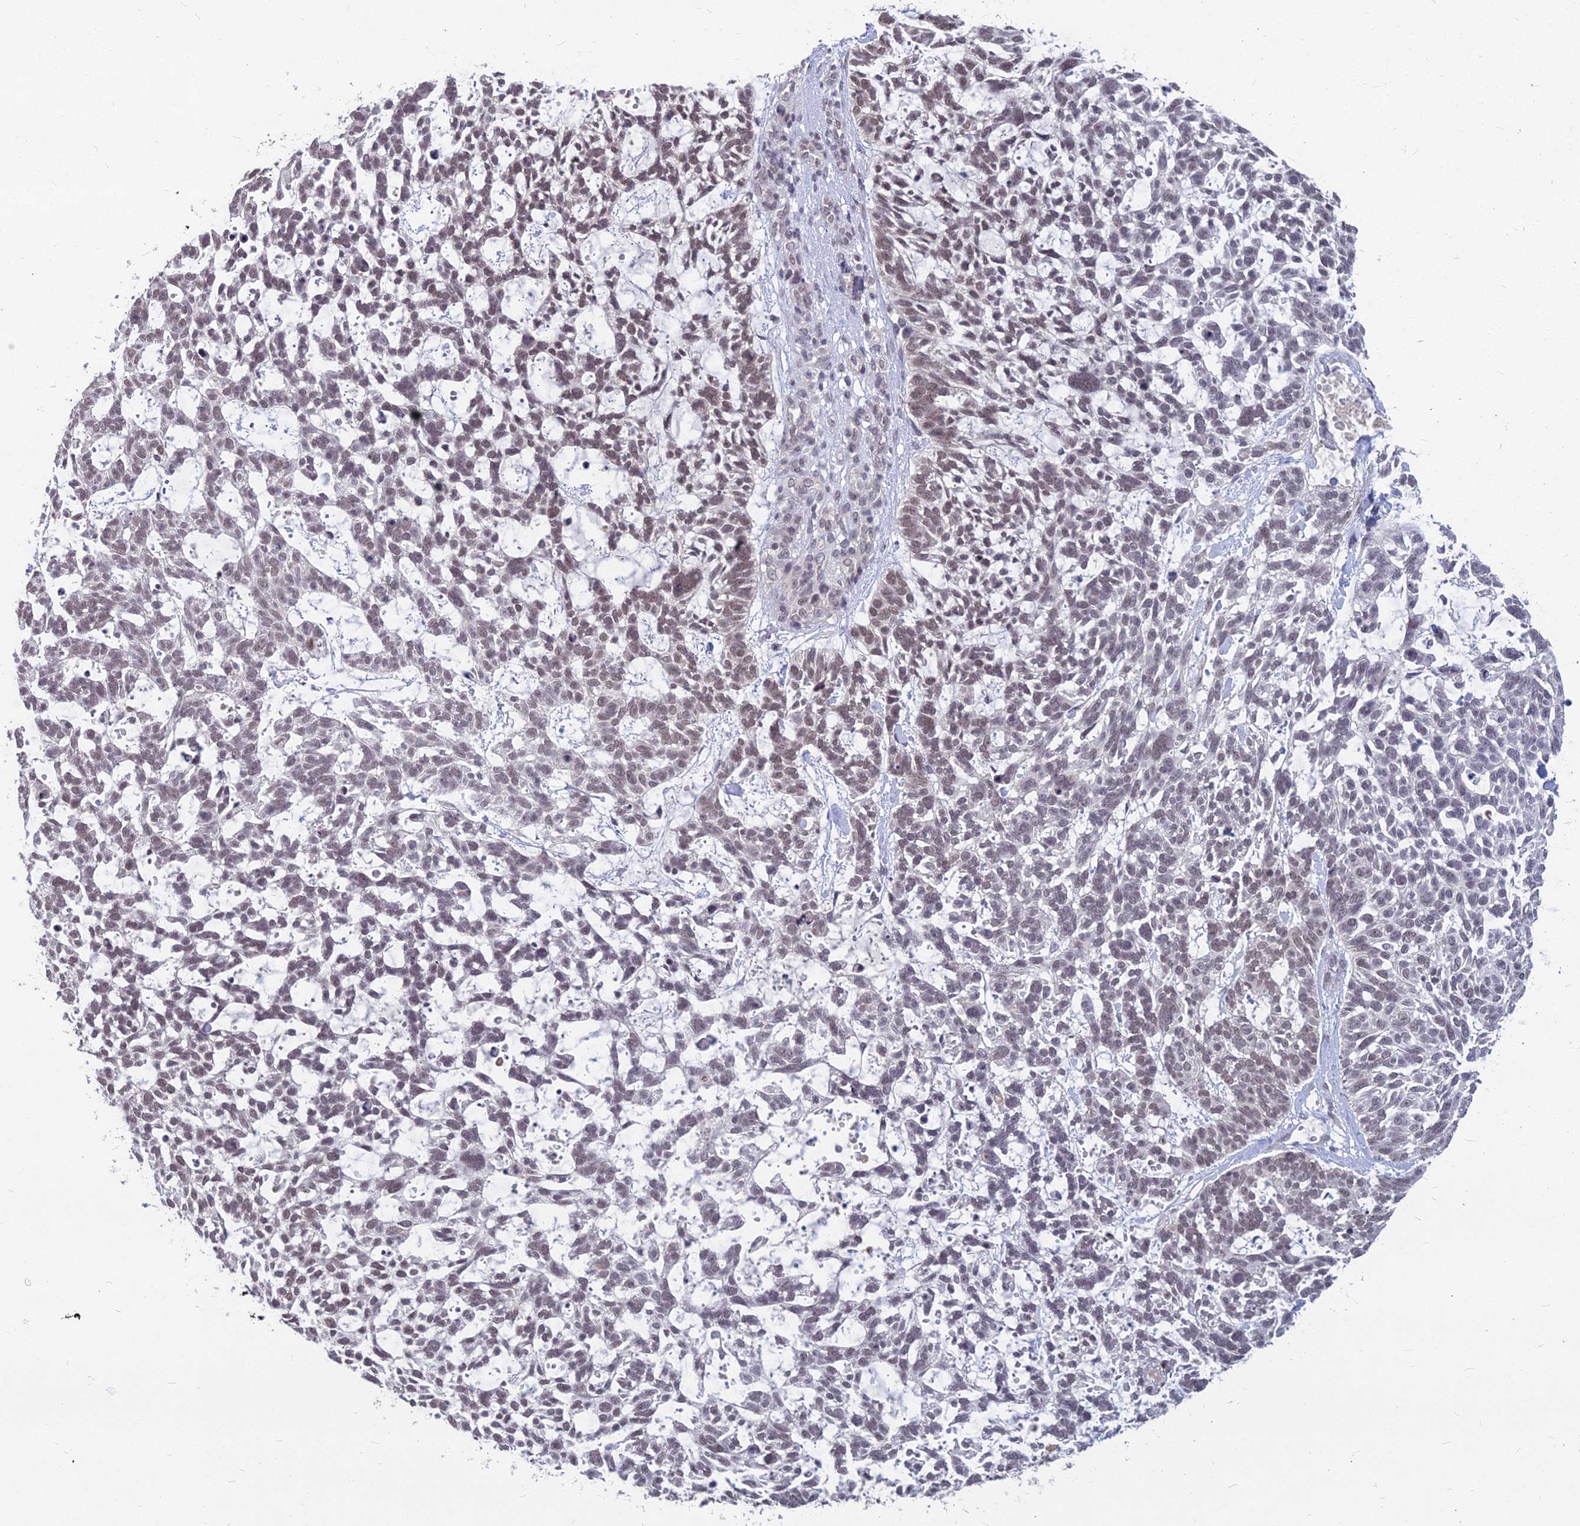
{"staining": {"intensity": "moderate", "quantity": "25%-75%", "location": "nuclear"}, "tissue": "skin cancer", "cell_type": "Tumor cells", "image_type": "cancer", "snomed": [{"axis": "morphology", "description": "Basal cell carcinoma"}, {"axis": "topography", "description": "Skin"}], "caption": "Skin cancer (basal cell carcinoma) was stained to show a protein in brown. There is medium levels of moderate nuclear expression in approximately 25%-75% of tumor cells.", "gene": "KAT7", "patient": {"sex": "male", "age": 88}}